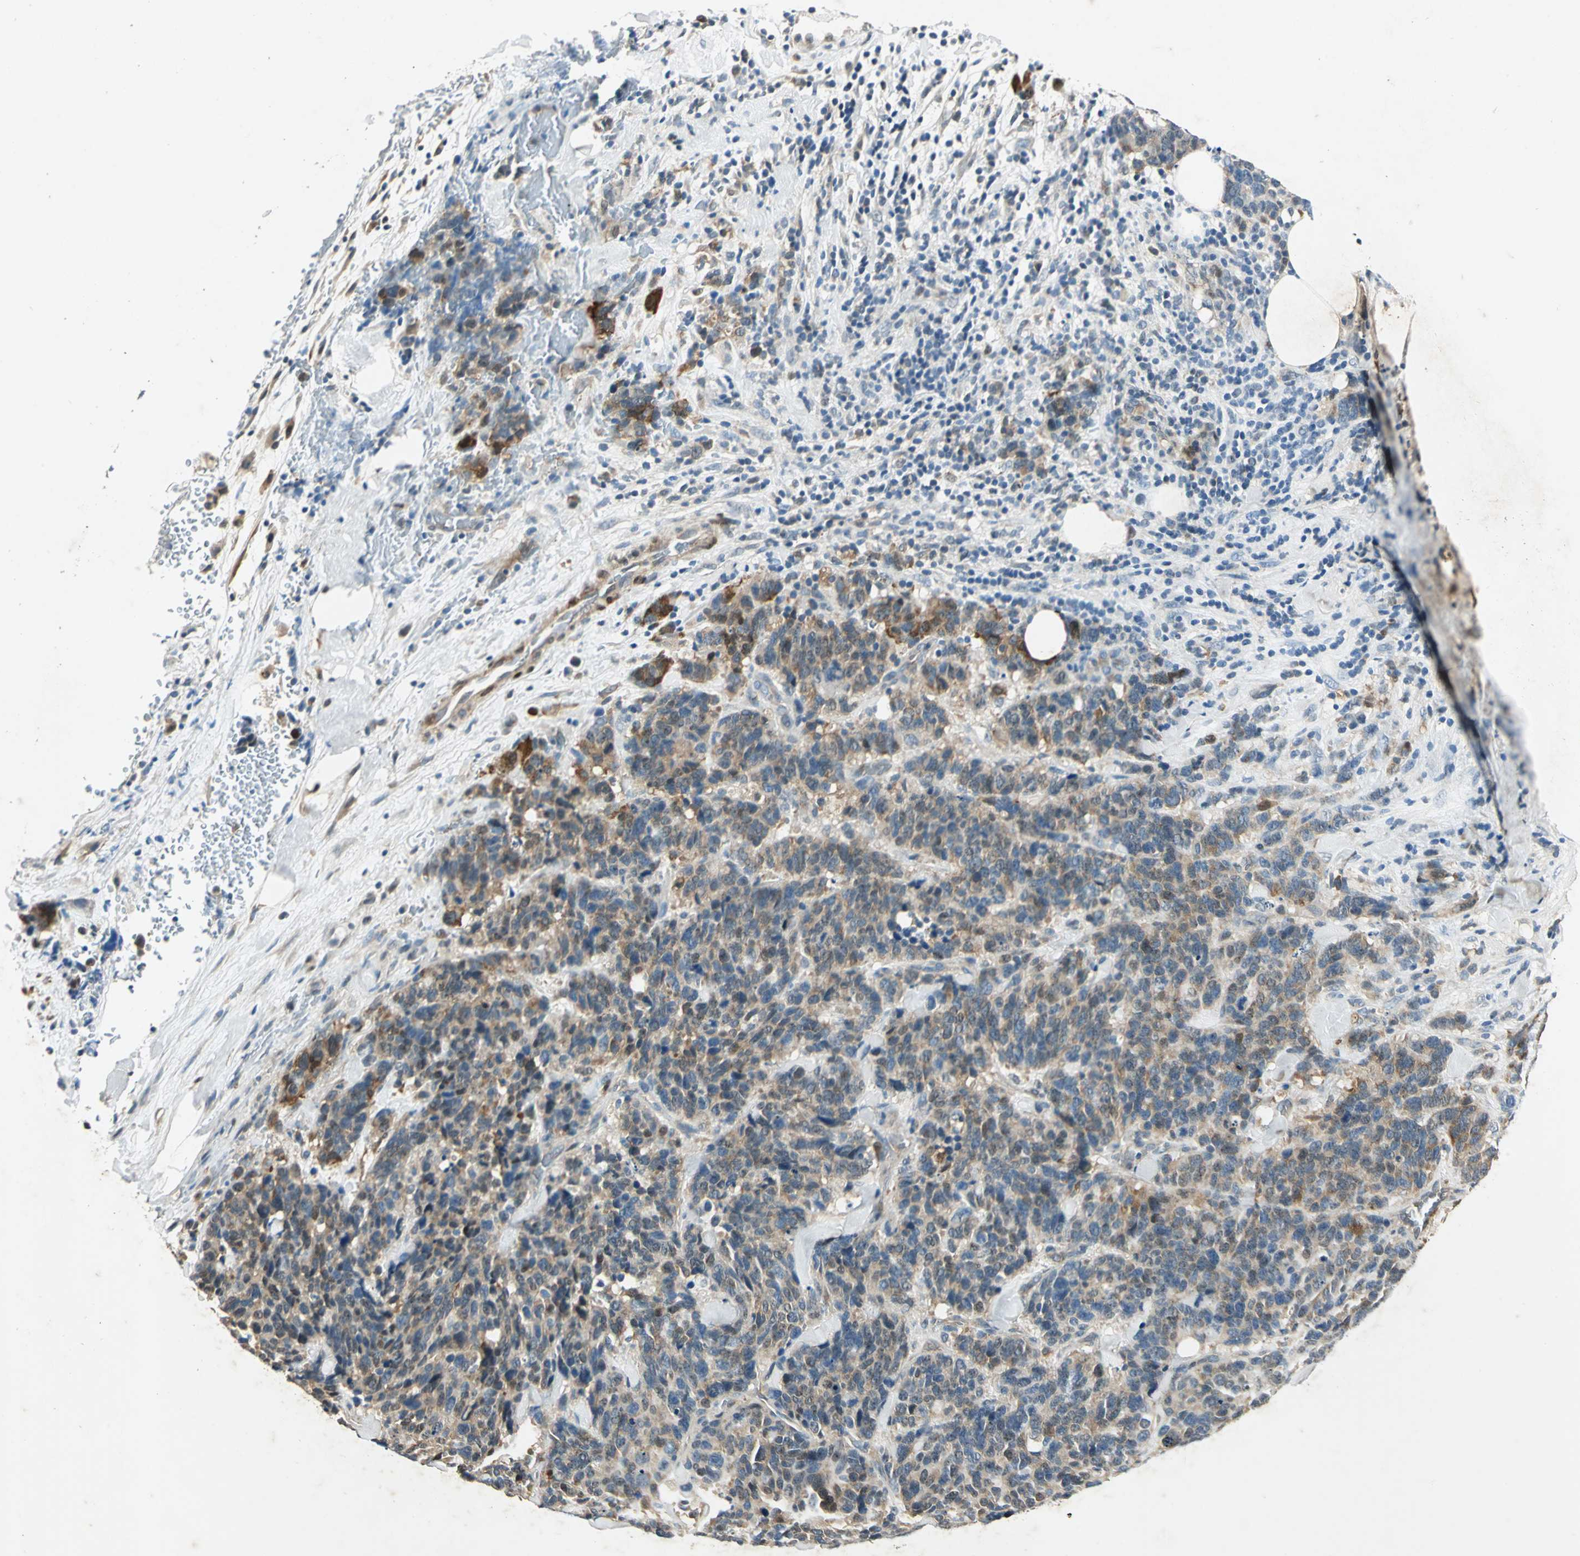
{"staining": {"intensity": "weak", "quantity": ">75%", "location": "cytoplasmic/membranous"}, "tissue": "lung cancer", "cell_type": "Tumor cells", "image_type": "cancer", "snomed": [{"axis": "morphology", "description": "Neoplasm, malignant, NOS"}, {"axis": "topography", "description": "Lung"}], "caption": "An IHC histopathology image of neoplastic tissue is shown. Protein staining in brown labels weak cytoplasmic/membranous positivity in lung malignant neoplasm within tumor cells.", "gene": "RRM2B", "patient": {"sex": "female", "age": 58}}